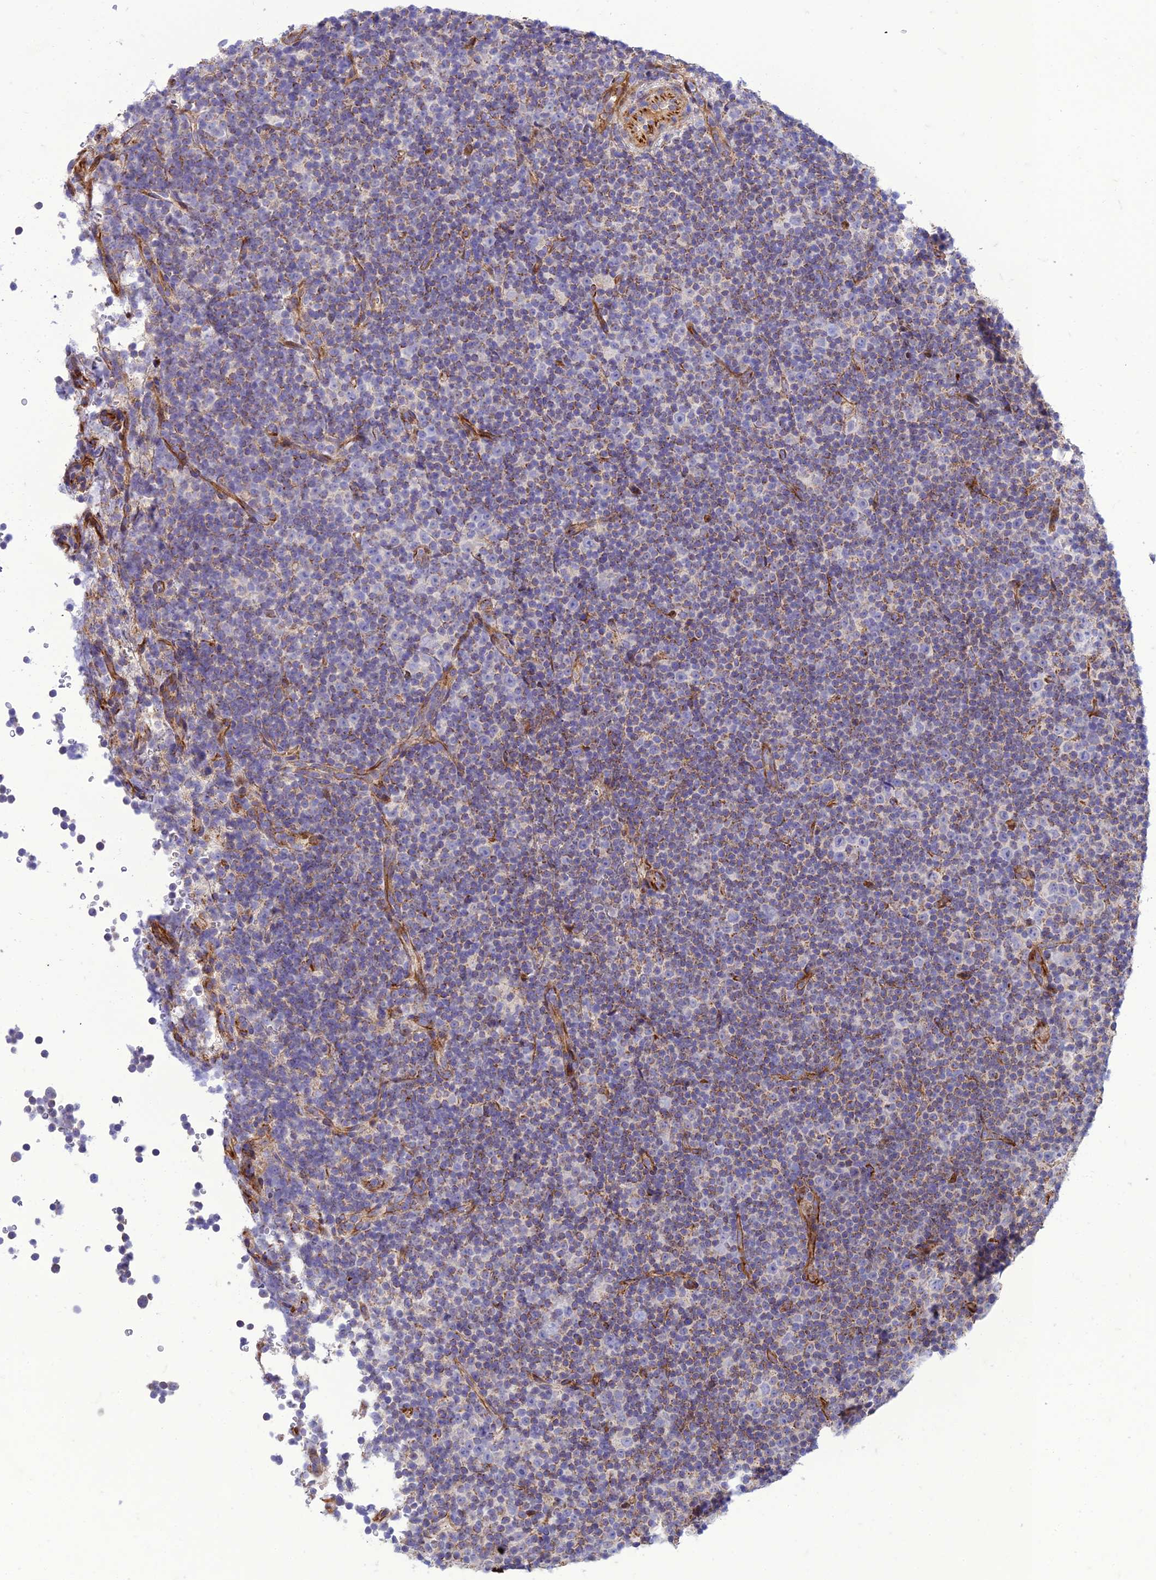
{"staining": {"intensity": "negative", "quantity": "none", "location": "none"}, "tissue": "lymphoma", "cell_type": "Tumor cells", "image_type": "cancer", "snomed": [{"axis": "morphology", "description": "Malignant lymphoma, non-Hodgkin's type, Low grade"}, {"axis": "topography", "description": "Lymph node"}], "caption": "The IHC micrograph has no significant expression in tumor cells of malignant lymphoma, non-Hodgkin's type (low-grade) tissue.", "gene": "SEL1L3", "patient": {"sex": "female", "age": 67}}